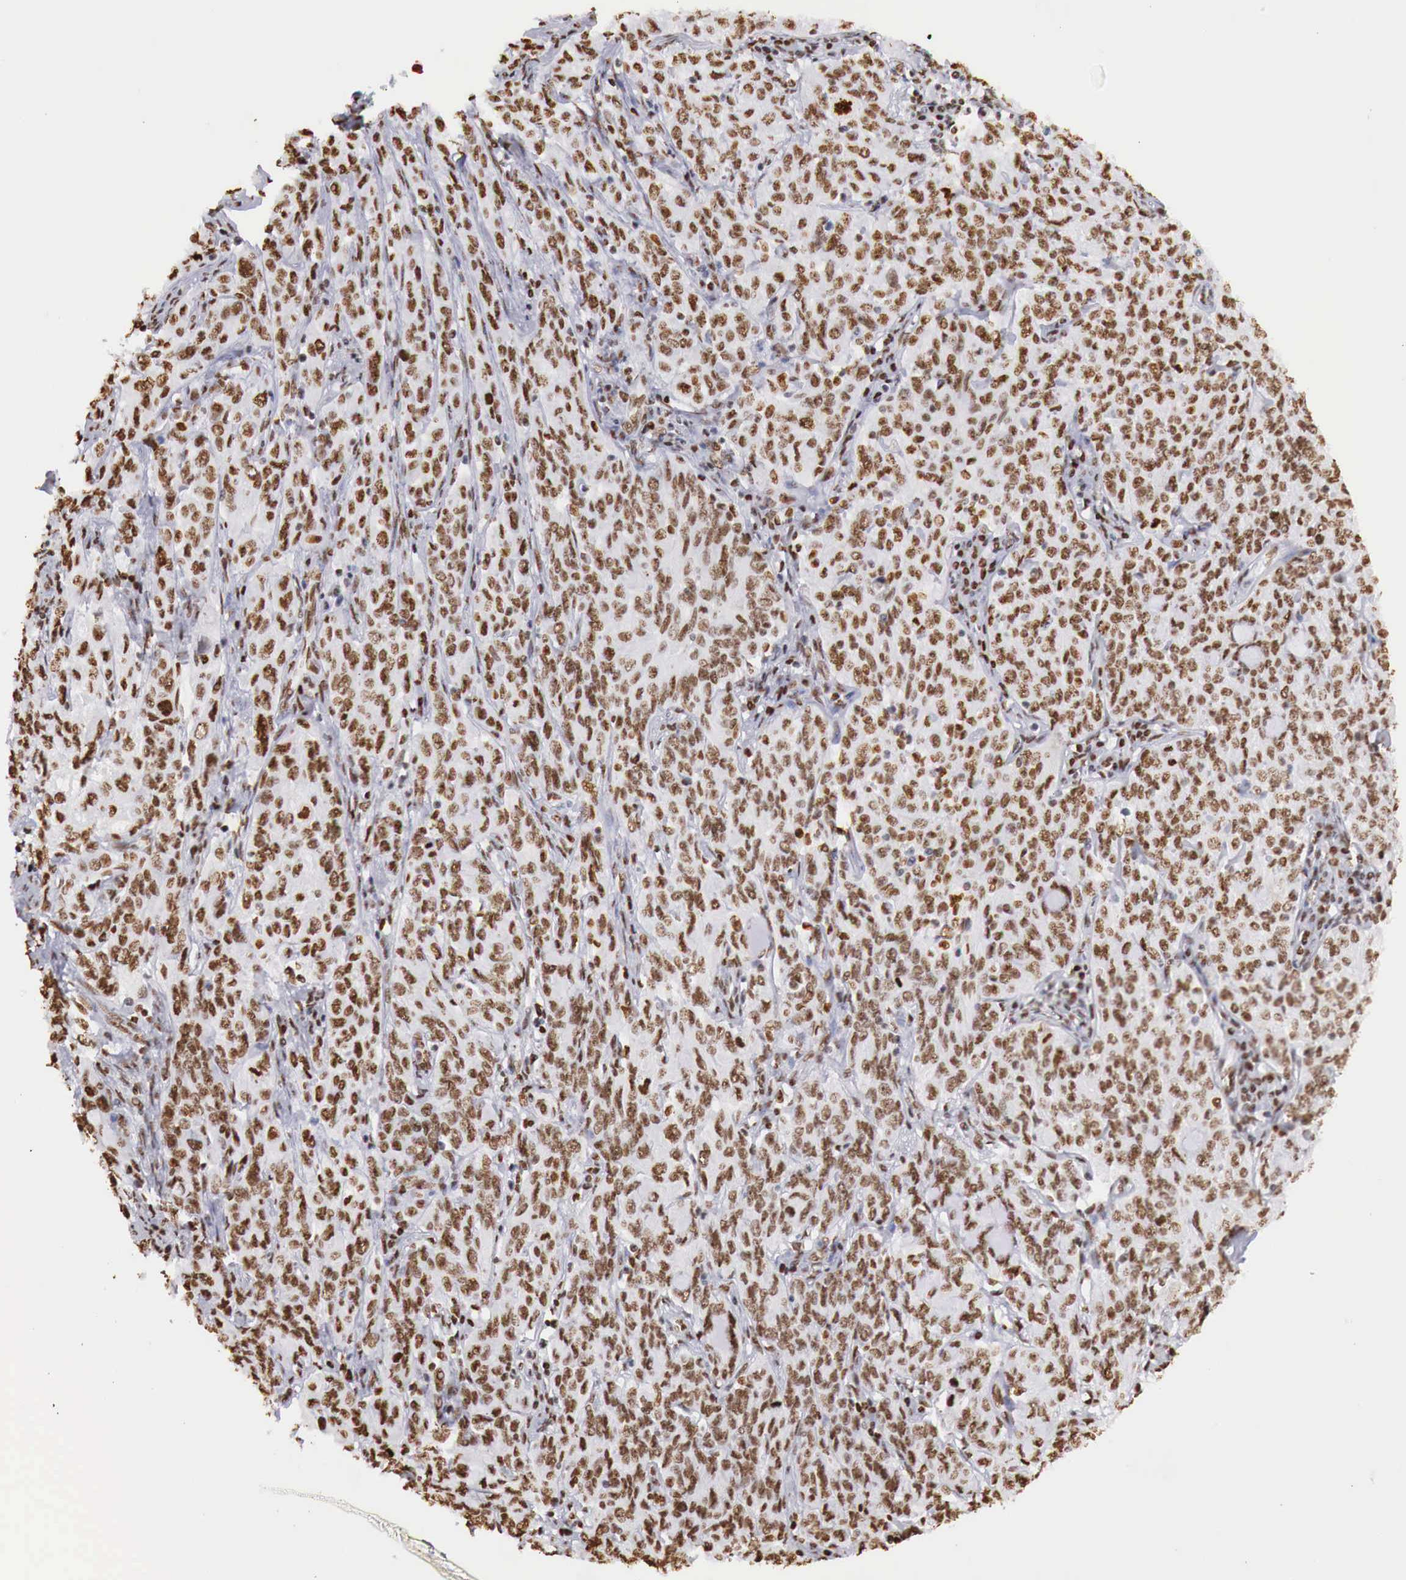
{"staining": {"intensity": "strong", "quantity": ">75%", "location": "nuclear"}, "tissue": "cervical cancer", "cell_type": "Tumor cells", "image_type": "cancer", "snomed": [{"axis": "morphology", "description": "Squamous cell carcinoma, NOS"}, {"axis": "topography", "description": "Cervix"}], "caption": "This is a photomicrograph of immunohistochemistry staining of squamous cell carcinoma (cervical), which shows strong staining in the nuclear of tumor cells.", "gene": "DKC1", "patient": {"sex": "female", "age": 38}}